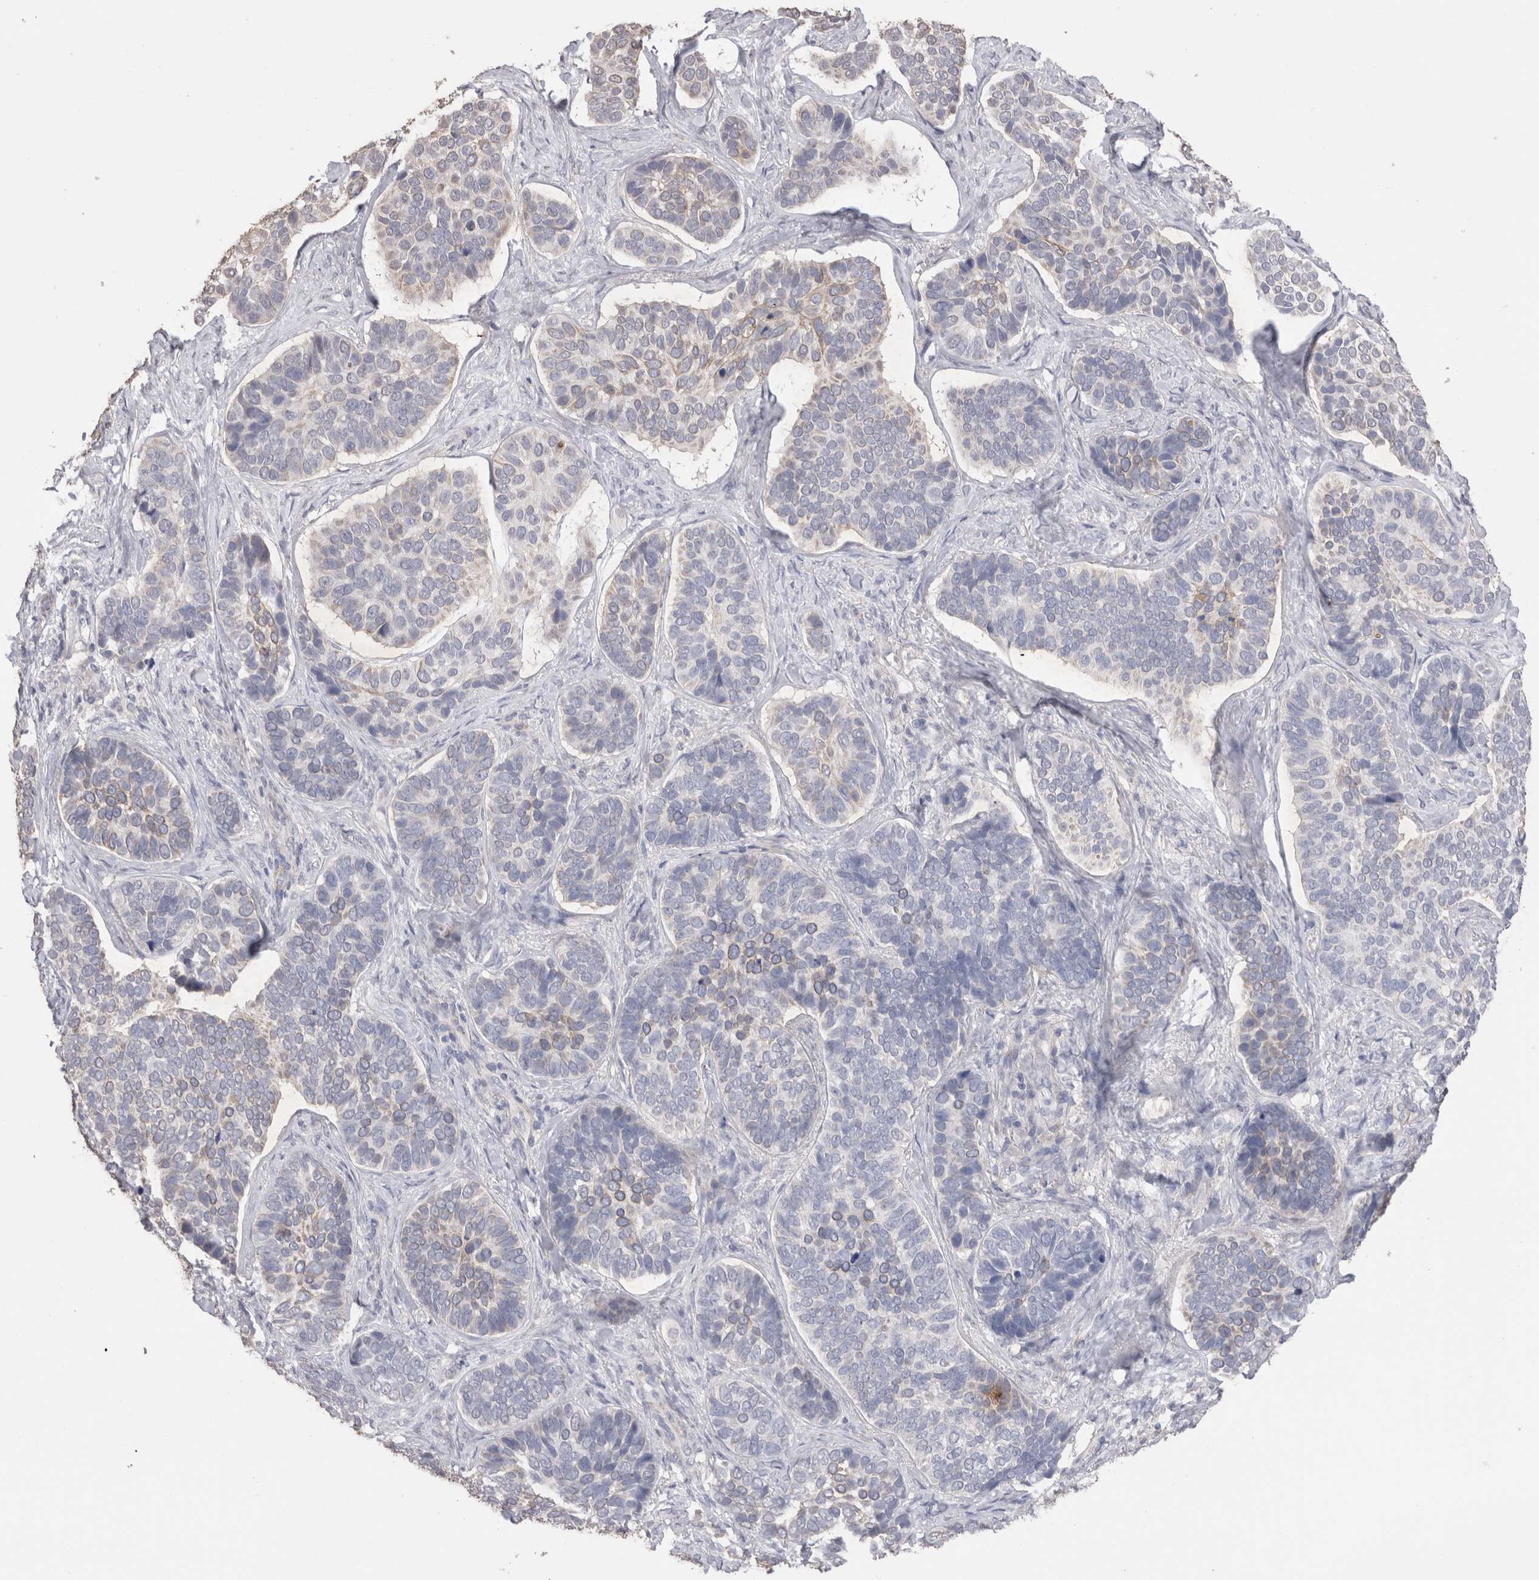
{"staining": {"intensity": "weak", "quantity": "<25%", "location": "cytoplasmic/membranous"}, "tissue": "skin cancer", "cell_type": "Tumor cells", "image_type": "cancer", "snomed": [{"axis": "morphology", "description": "Basal cell carcinoma"}, {"axis": "topography", "description": "Skin"}], "caption": "This image is of skin cancer (basal cell carcinoma) stained with immunohistochemistry (IHC) to label a protein in brown with the nuclei are counter-stained blue. There is no staining in tumor cells.", "gene": "CDH6", "patient": {"sex": "male", "age": 62}}